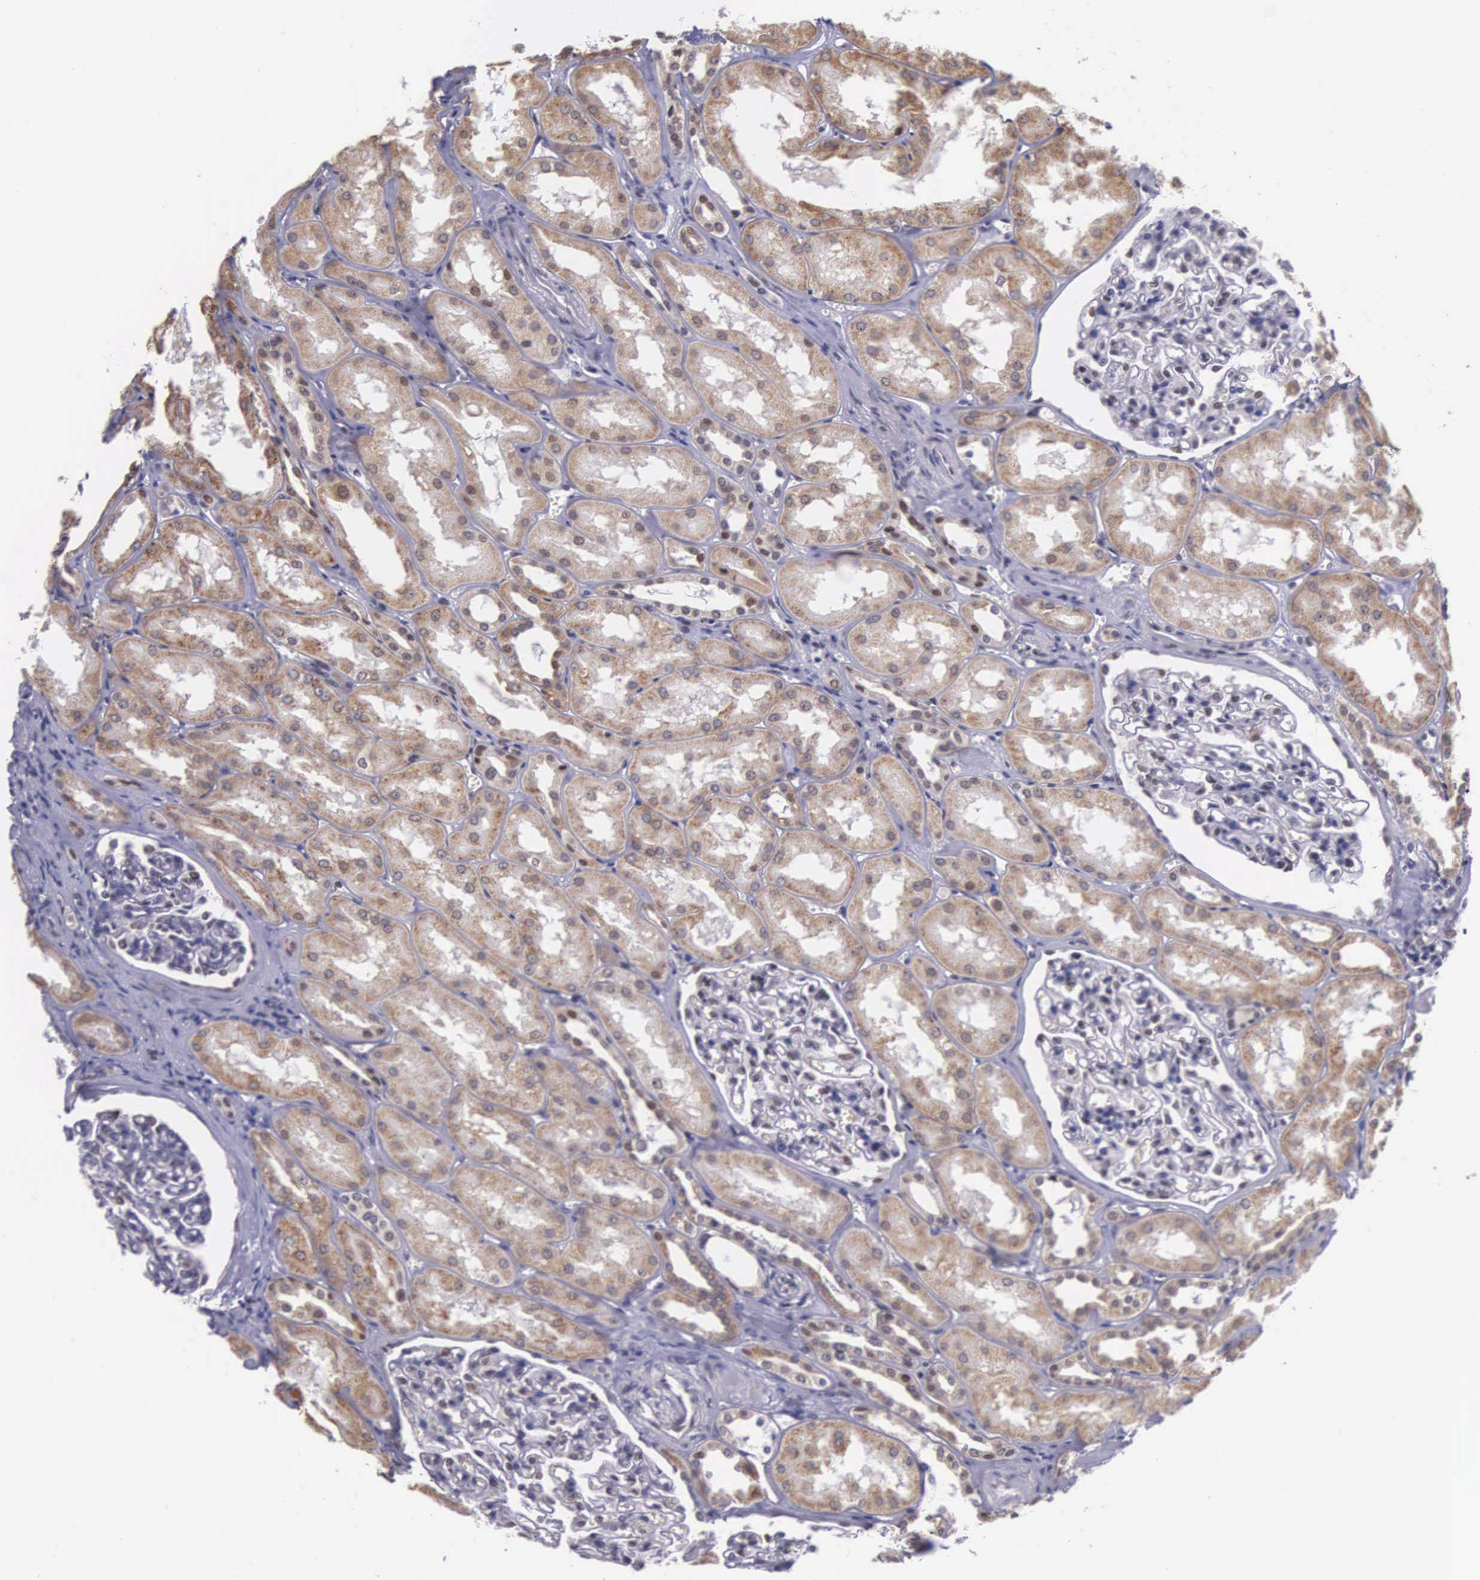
{"staining": {"intensity": "negative", "quantity": "none", "location": "none"}, "tissue": "kidney", "cell_type": "Cells in glomeruli", "image_type": "normal", "snomed": [{"axis": "morphology", "description": "Normal tissue, NOS"}, {"axis": "topography", "description": "Kidney"}], "caption": "The immunohistochemistry histopathology image has no significant expression in cells in glomeruli of kidney.", "gene": "SLC25A21", "patient": {"sex": "male", "age": 61}}